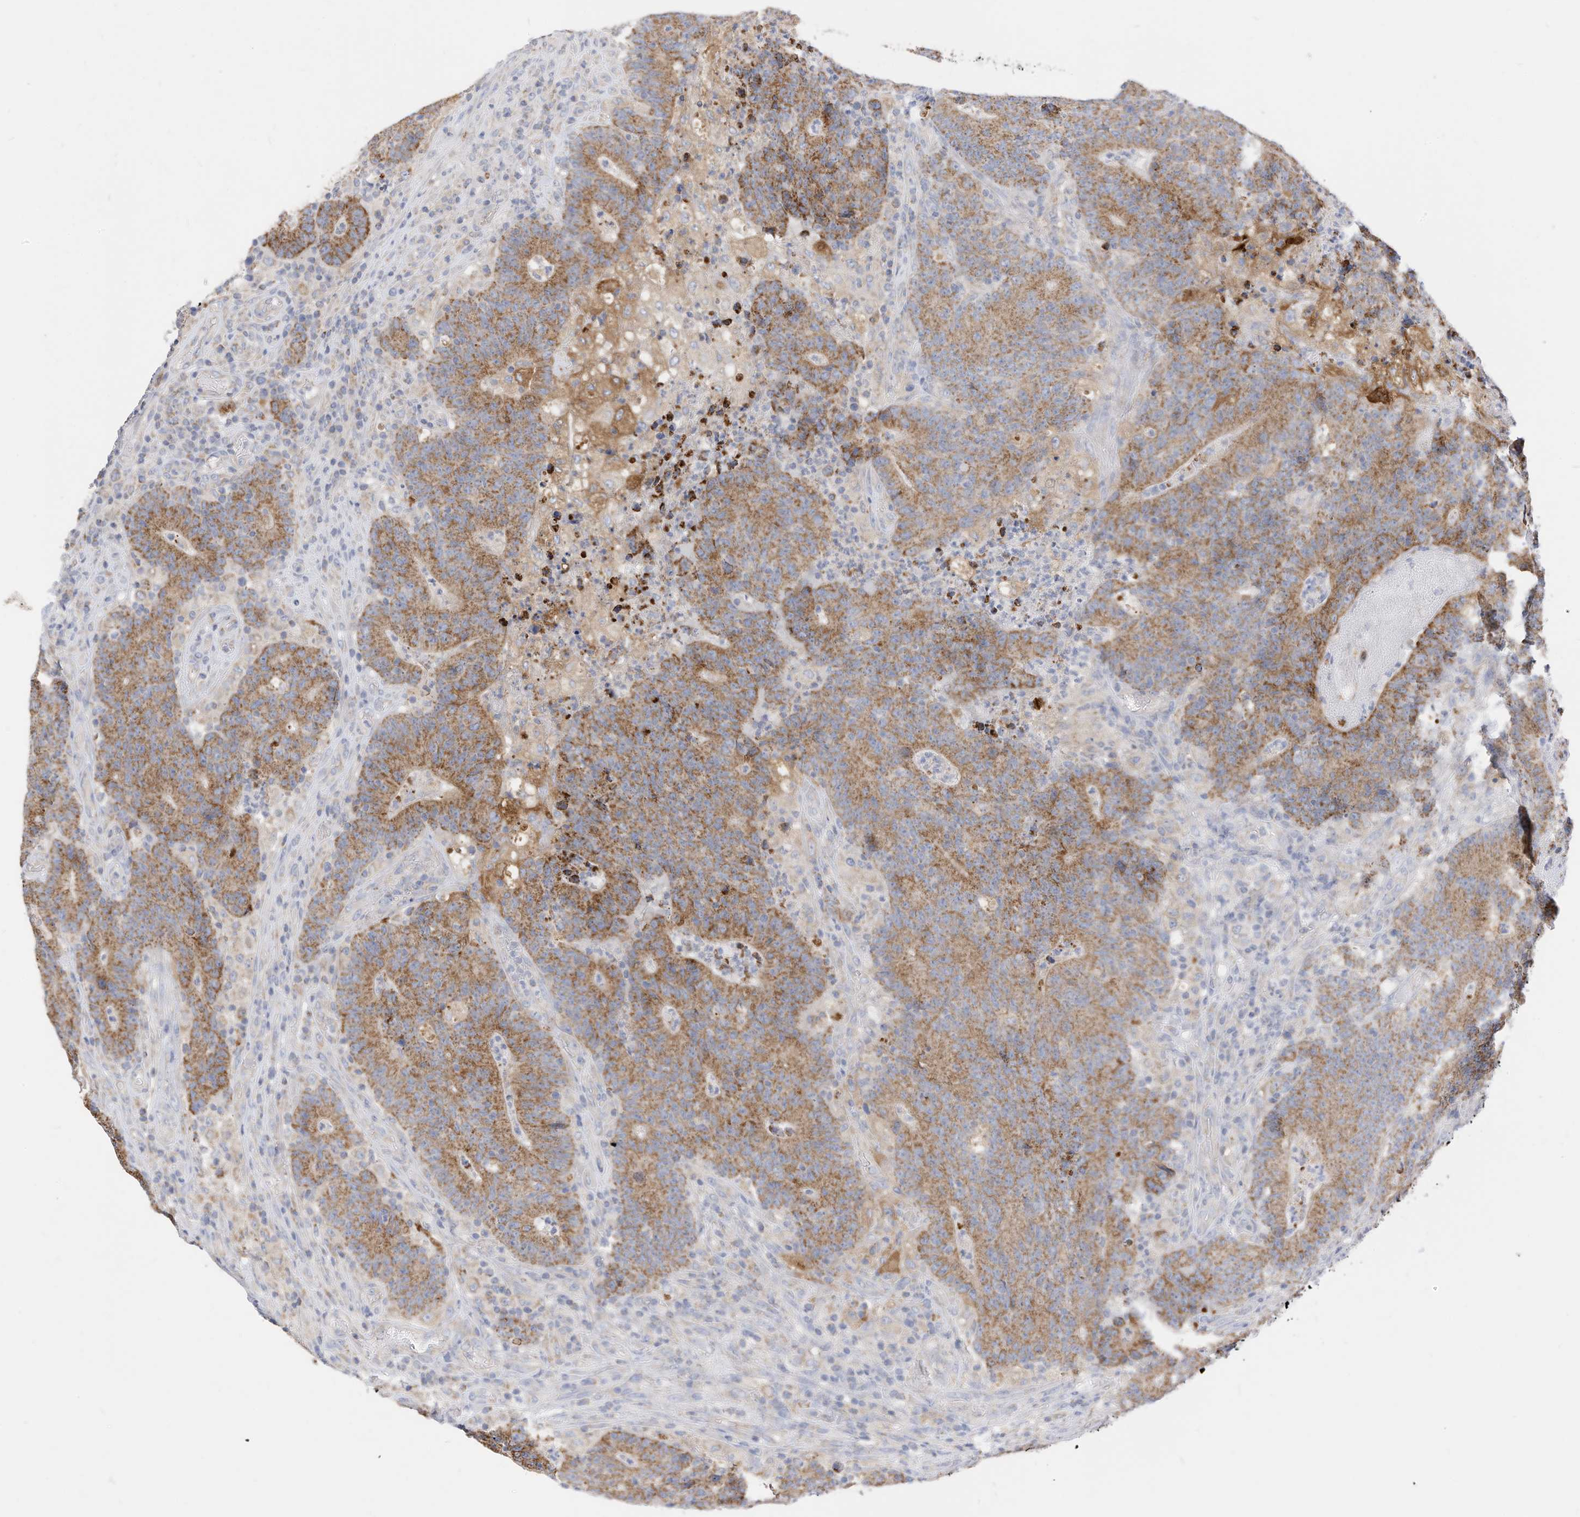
{"staining": {"intensity": "moderate", "quantity": ">75%", "location": "cytoplasmic/membranous"}, "tissue": "colorectal cancer", "cell_type": "Tumor cells", "image_type": "cancer", "snomed": [{"axis": "morphology", "description": "Normal tissue, NOS"}, {"axis": "morphology", "description": "Adenocarcinoma, NOS"}, {"axis": "topography", "description": "Colon"}], "caption": "Brown immunohistochemical staining in colorectal adenocarcinoma exhibits moderate cytoplasmic/membranous expression in about >75% of tumor cells.", "gene": "RHOH", "patient": {"sex": "female", "age": 75}}